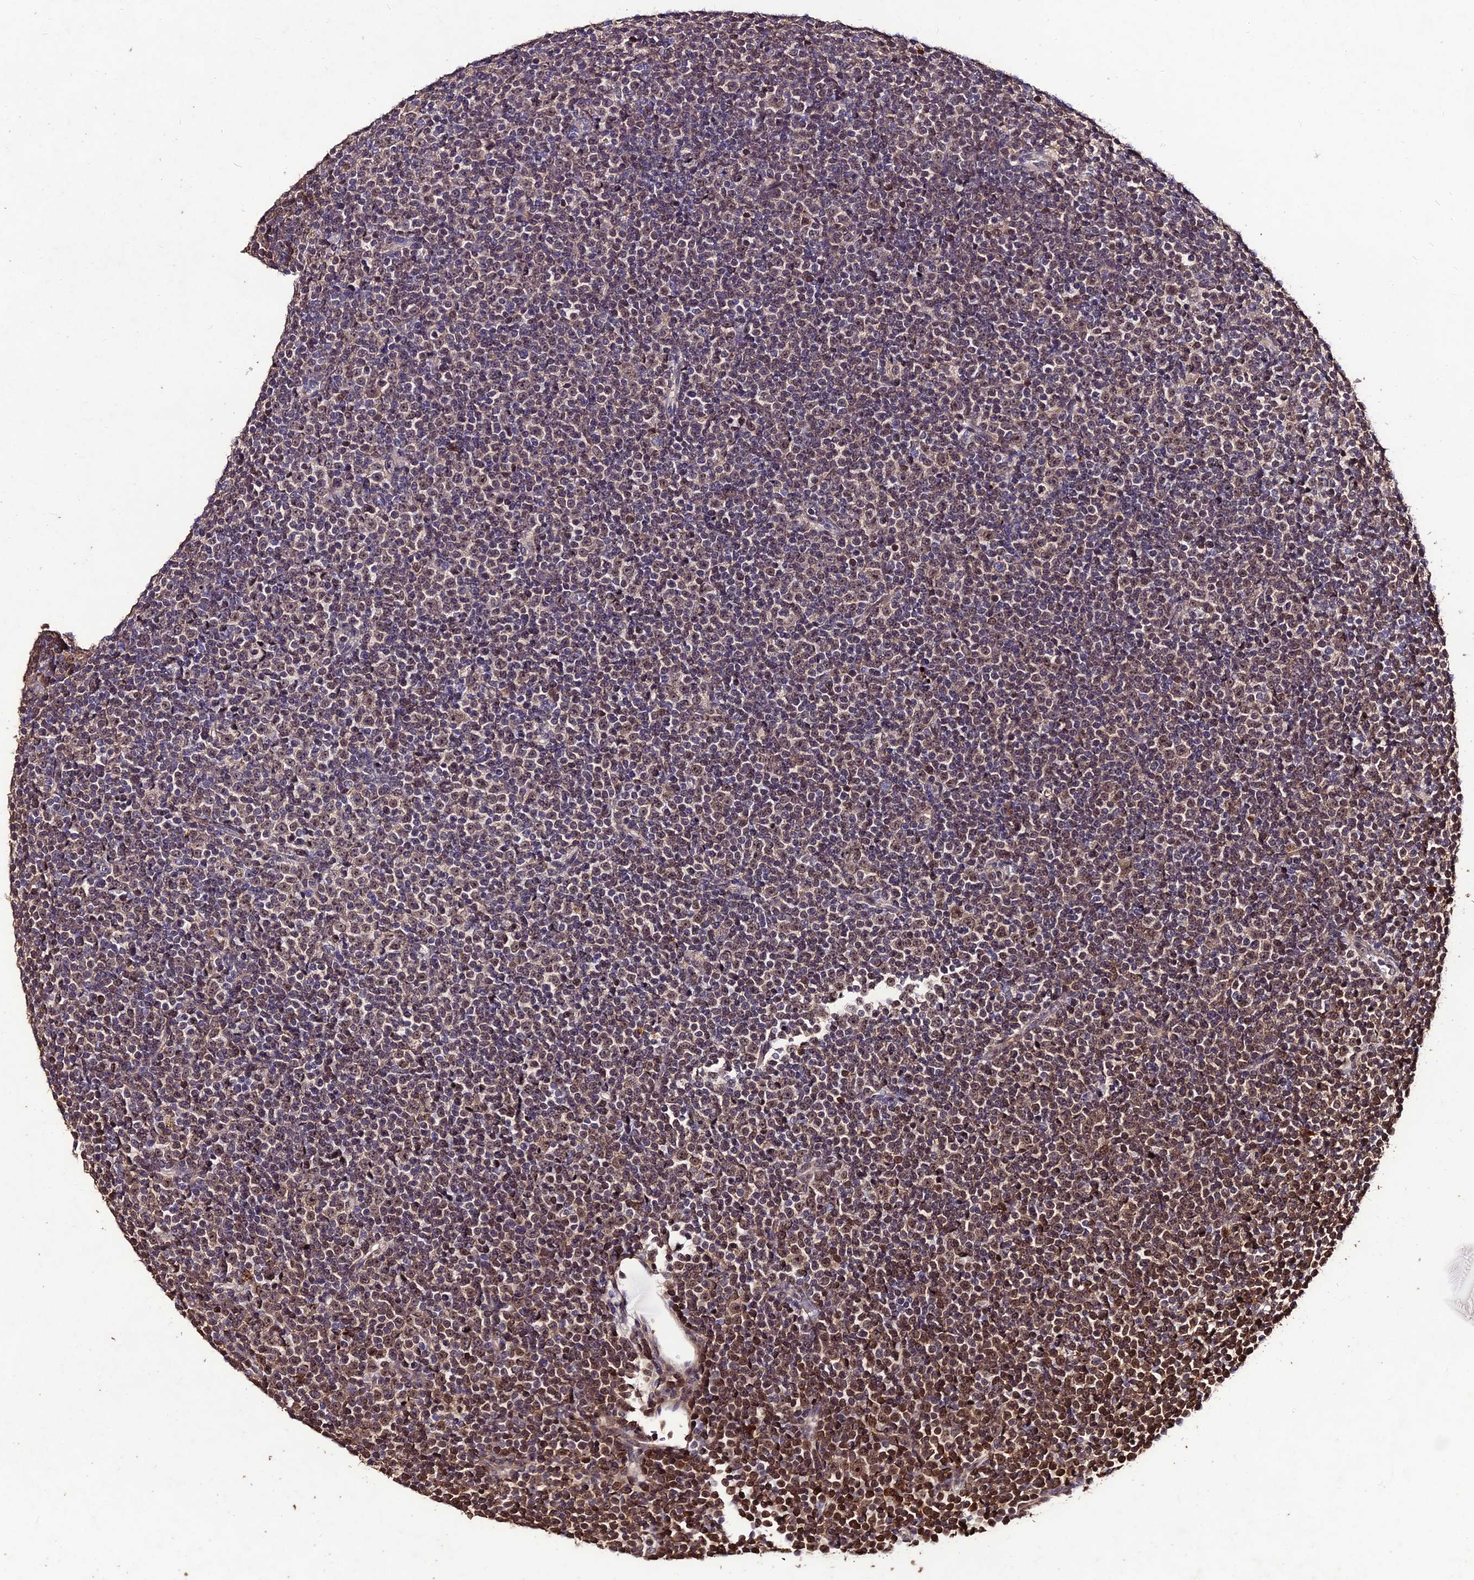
{"staining": {"intensity": "moderate", "quantity": ">75%", "location": "nuclear"}, "tissue": "lymphoma", "cell_type": "Tumor cells", "image_type": "cancer", "snomed": [{"axis": "morphology", "description": "Malignant lymphoma, non-Hodgkin's type, Low grade"}, {"axis": "topography", "description": "Lymph node"}], "caption": "Immunohistochemistry (DAB (3,3'-diaminobenzidine)) staining of malignant lymphoma, non-Hodgkin's type (low-grade) shows moderate nuclear protein expression in approximately >75% of tumor cells. Immunohistochemistry stains the protein in brown and the nuclei are stained blue.", "gene": "ZNF766", "patient": {"sex": "female", "age": 67}}